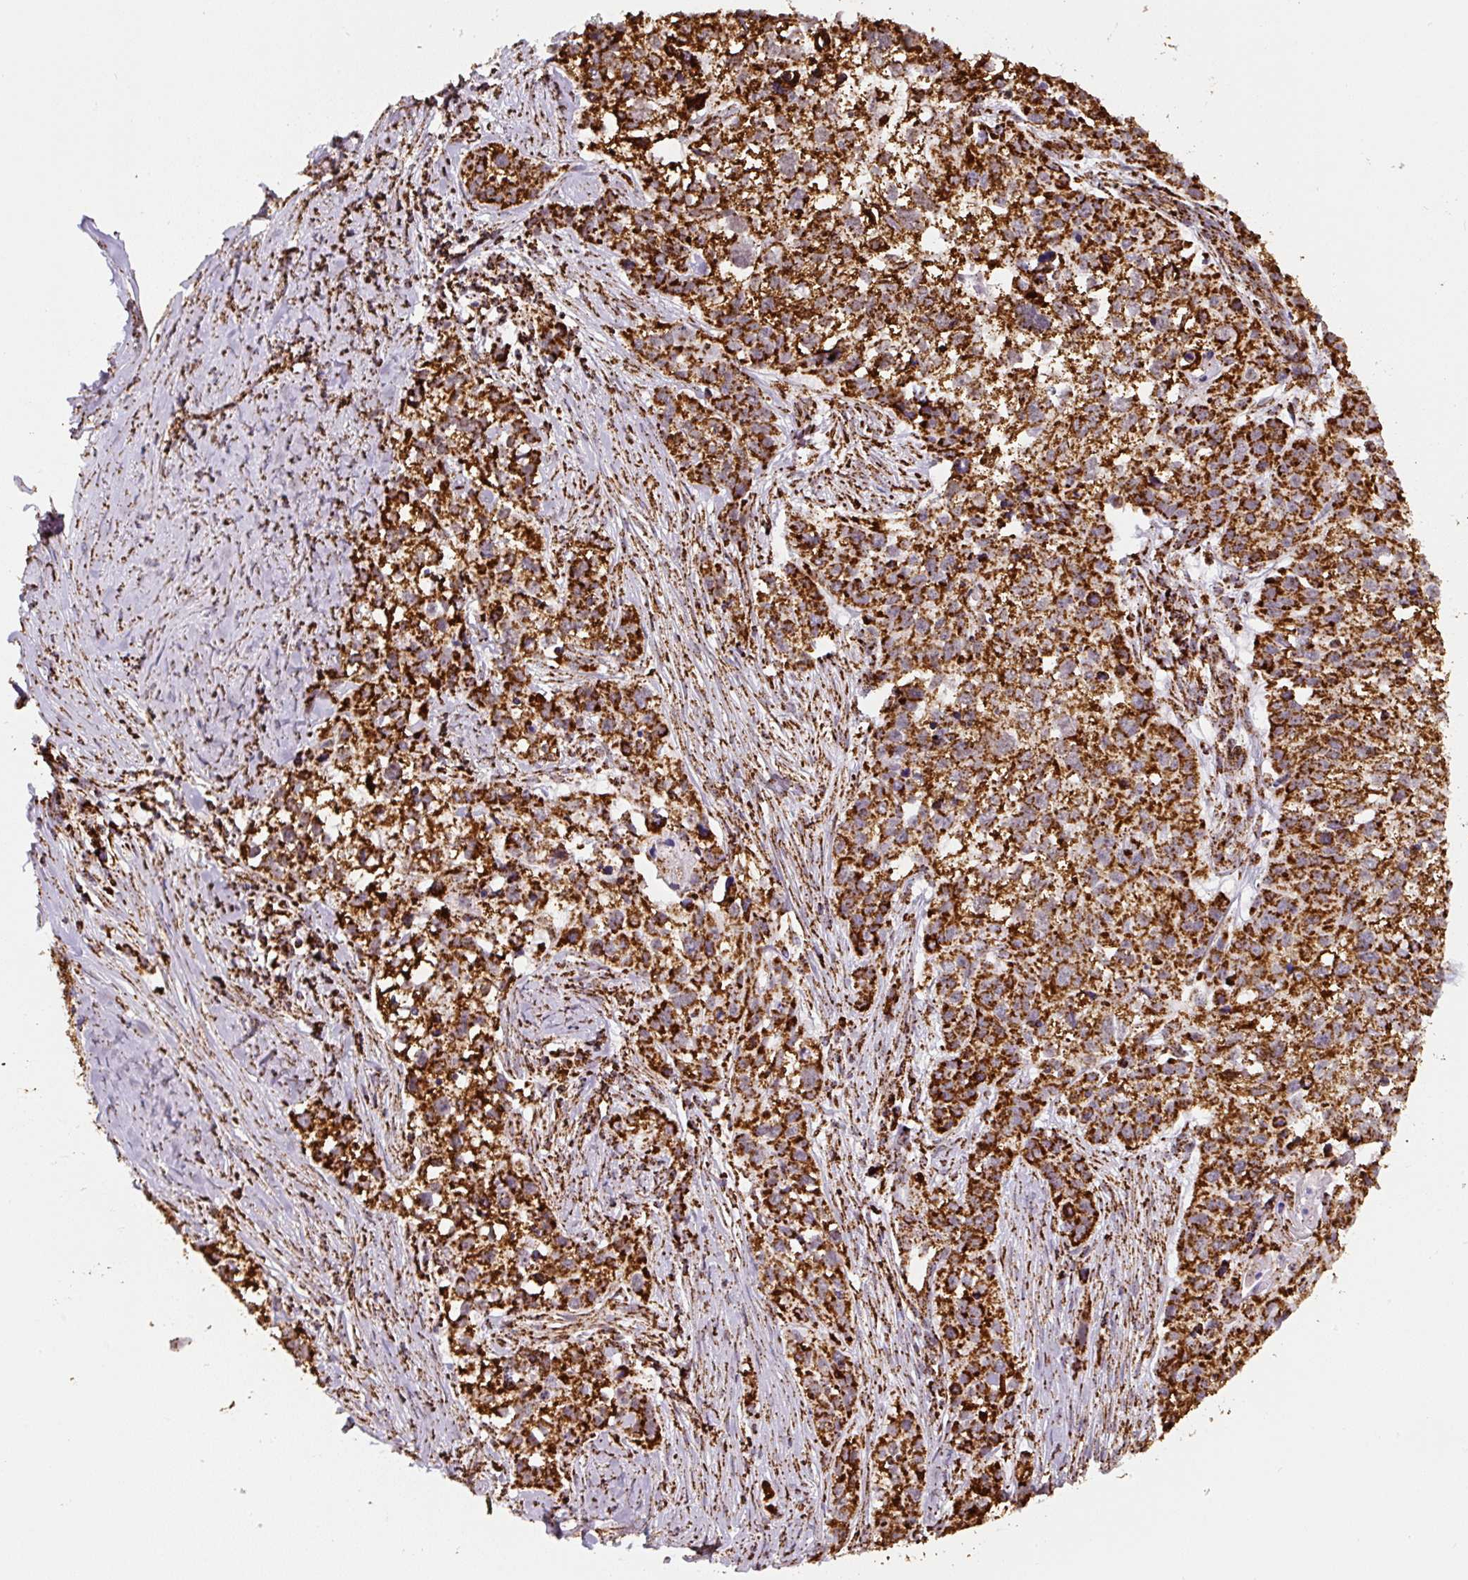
{"staining": {"intensity": "strong", "quantity": ">75%", "location": "cytoplasmic/membranous"}, "tissue": "lung cancer", "cell_type": "Tumor cells", "image_type": "cancer", "snomed": [{"axis": "morphology", "description": "Squamous cell carcinoma, NOS"}, {"axis": "topography", "description": "Lung"}], "caption": "An IHC image of neoplastic tissue is shown. Protein staining in brown labels strong cytoplasmic/membranous positivity in lung cancer within tumor cells. (Stains: DAB (3,3'-diaminobenzidine) in brown, nuclei in blue, Microscopy: brightfield microscopy at high magnification).", "gene": "ATP5F1A", "patient": {"sex": "male", "age": 74}}